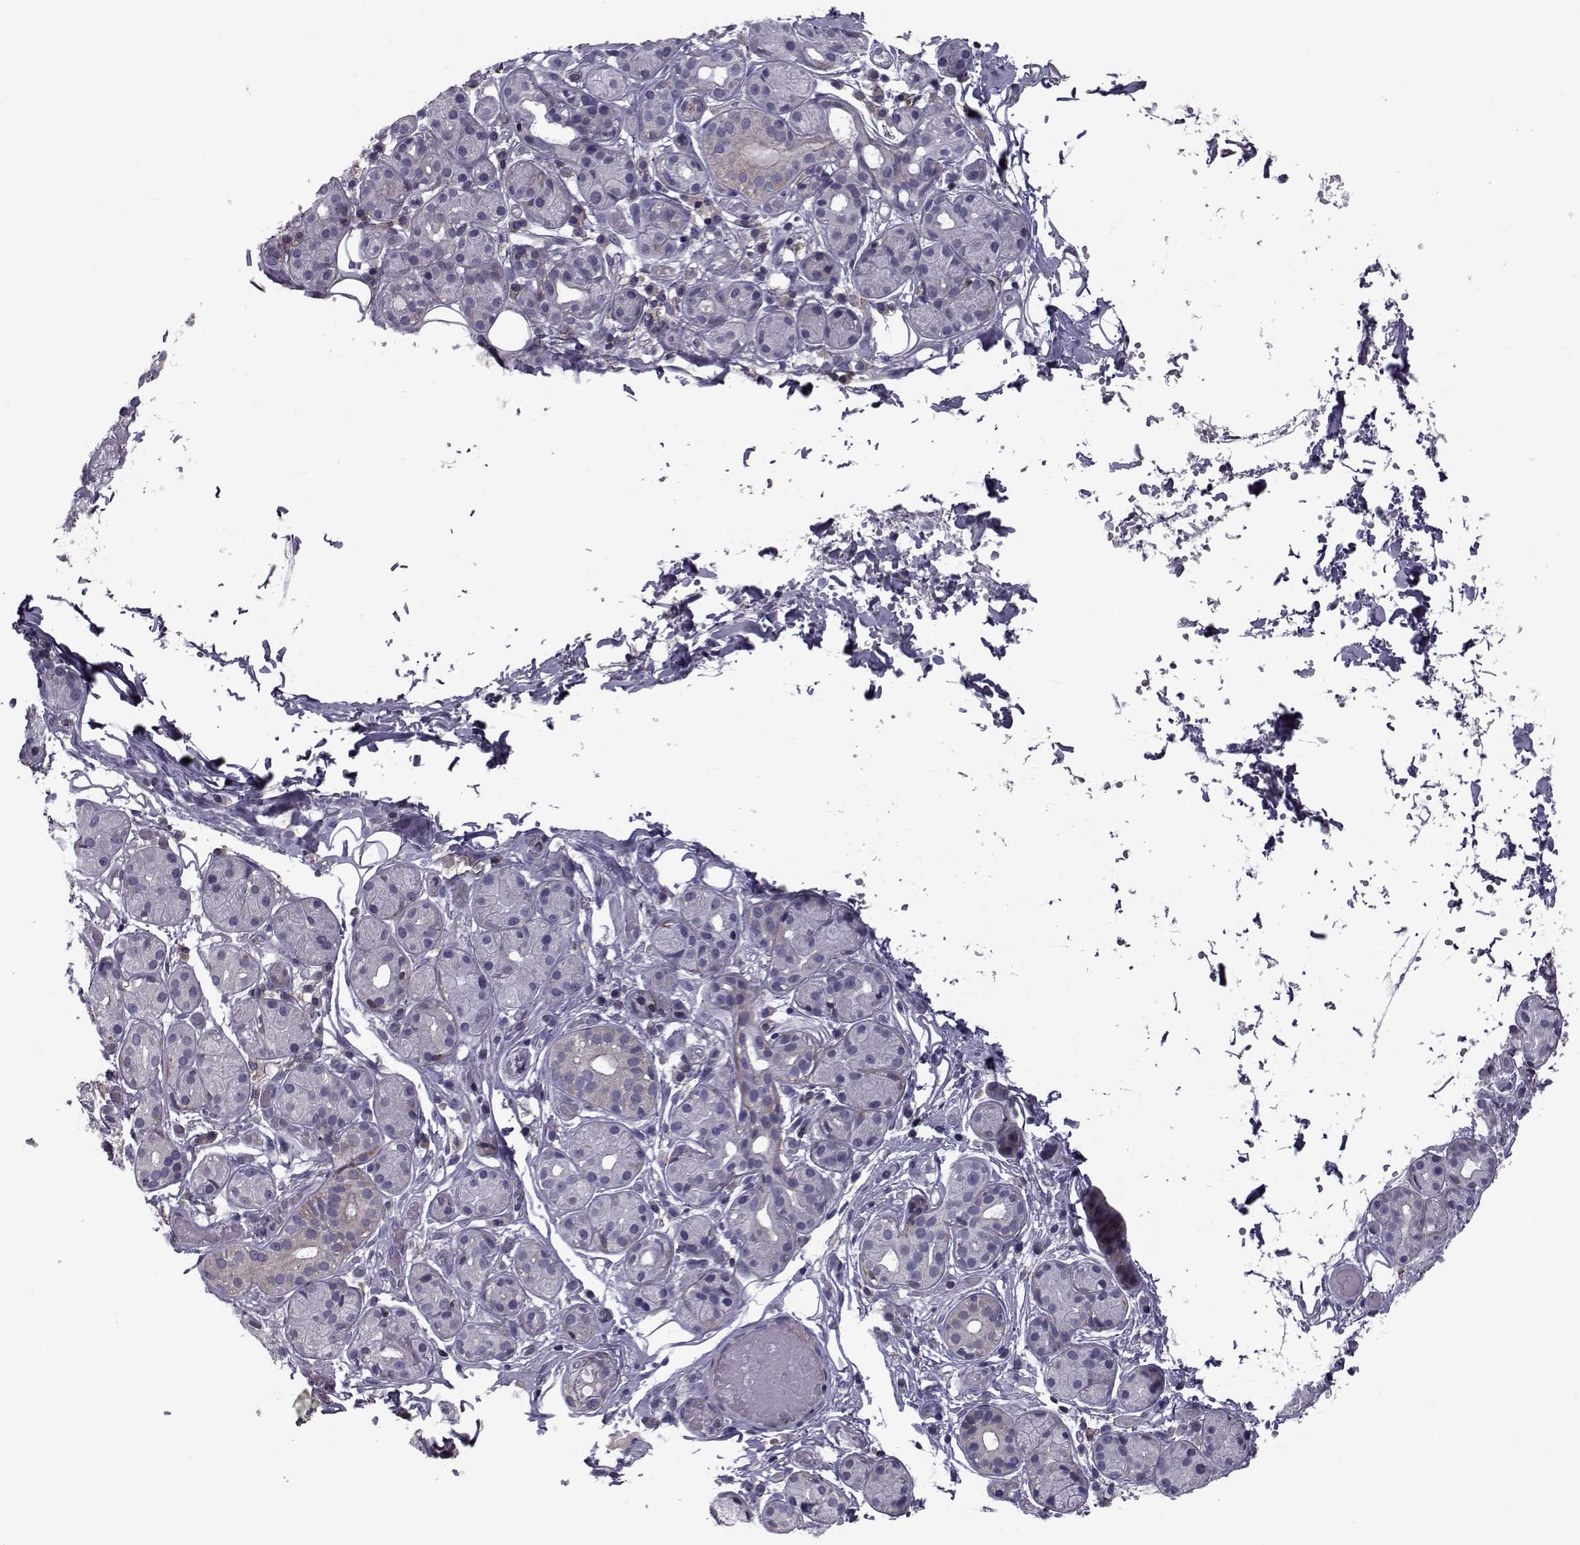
{"staining": {"intensity": "weak", "quantity": "<25%", "location": "cytoplasmic/membranous"}, "tissue": "salivary gland", "cell_type": "Glandular cells", "image_type": "normal", "snomed": [{"axis": "morphology", "description": "Normal tissue, NOS"}, {"axis": "topography", "description": "Salivary gland"}, {"axis": "topography", "description": "Peripheral nerve tissue"}], "caption": "Normal salivary gland was stained to show a protein in brown. There is no significant staining in glandular cells.", "gene": "LRRC27", "patient": {"sex": "male", "age": 71}}